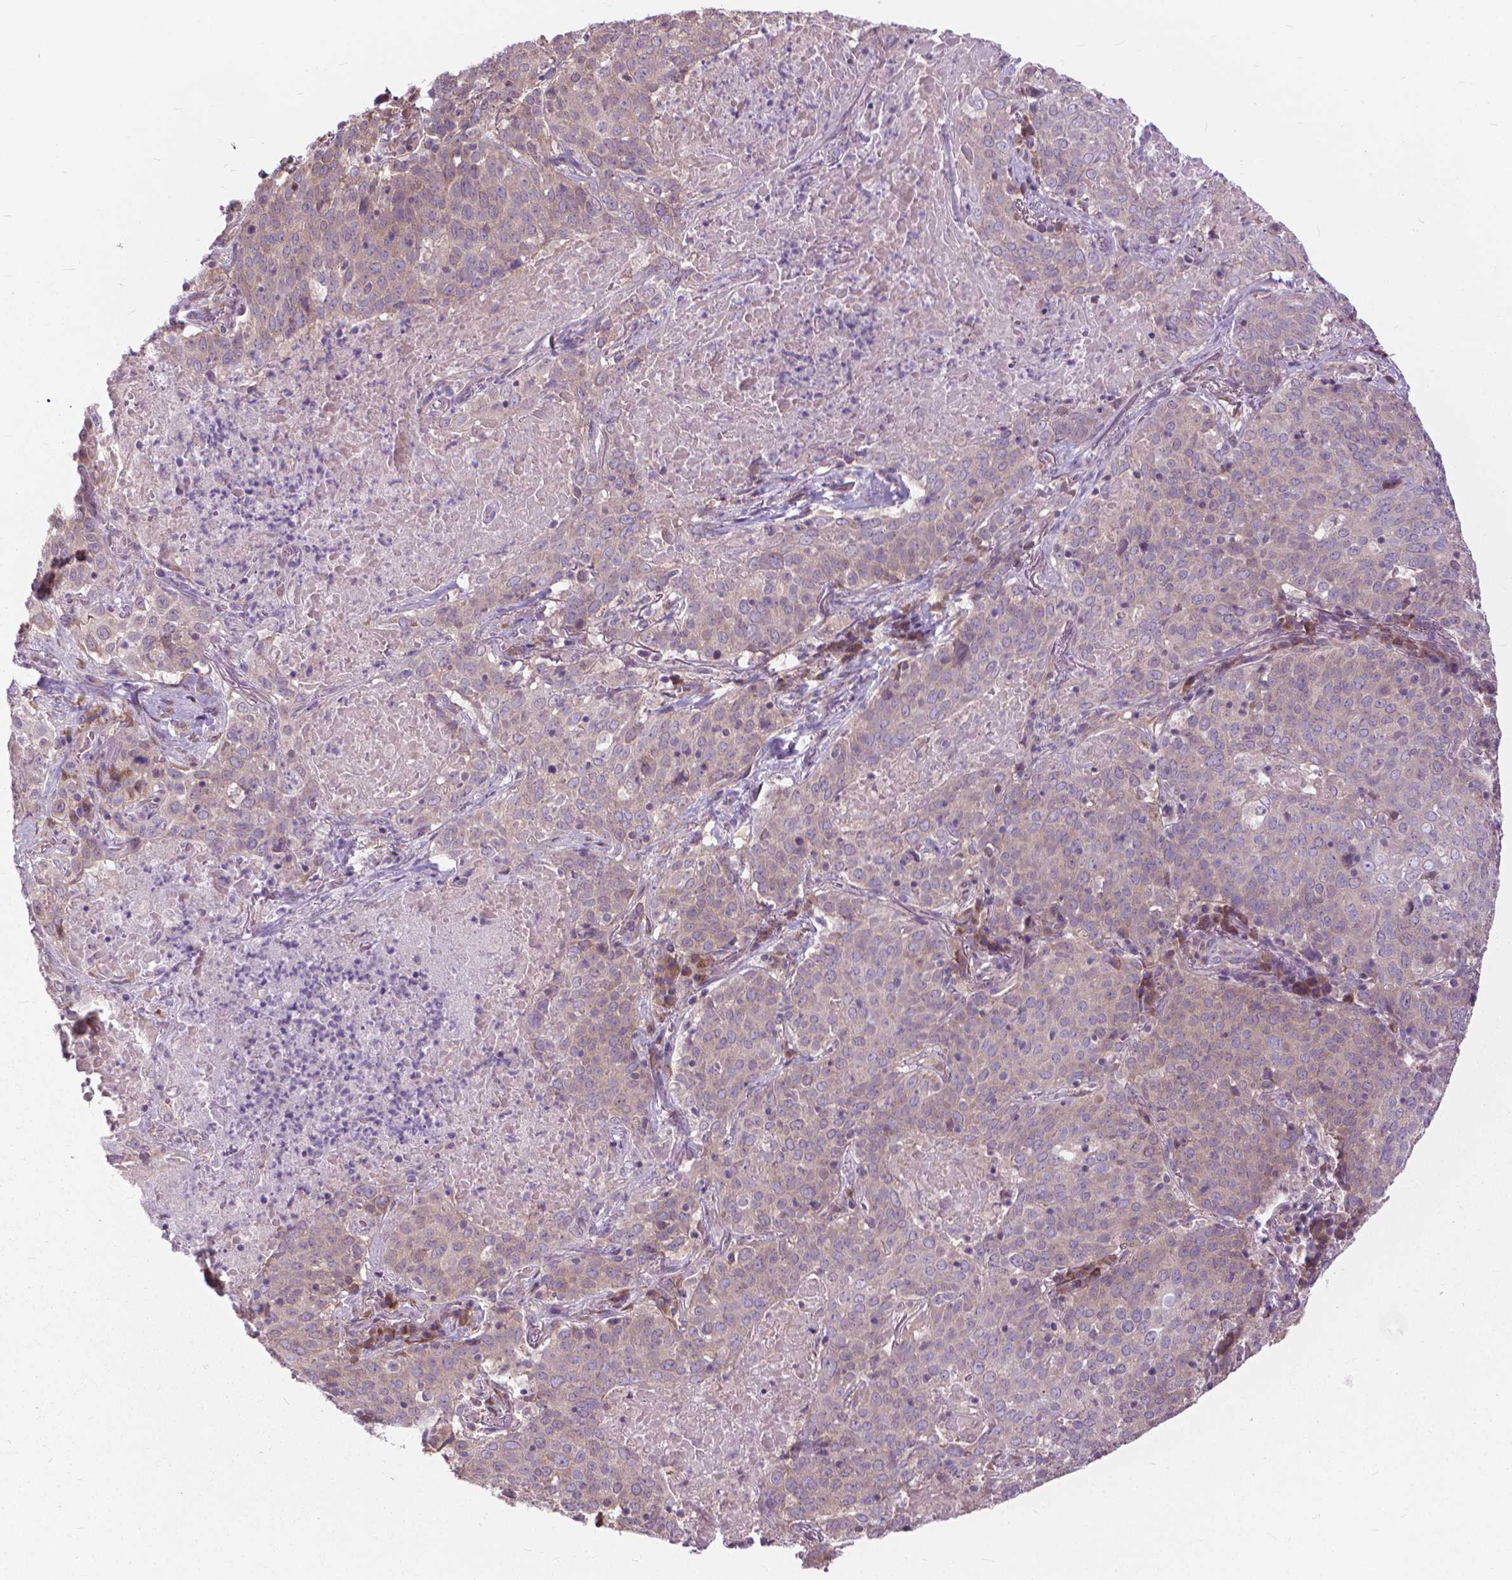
{"staining": {"intensity": "weak", "quantity": "<25%", "location": "cytoplasmic/membranous"}, "tissue": "lung cancer", "cell_type": "Tumor cells", "image_type": "cancer", "snomed": [{"axis": "morphology", "description": "Squamous cell carcinoma, NOS"}, {"axis": "topography", "description": "Lung"}], "caption": "A photomicrograph of lung cancer stained for a protein demonstrates no brown staining in tumor cells.", "gene": "NUDT1", "patient": {"sex": "male", "age": 82}}